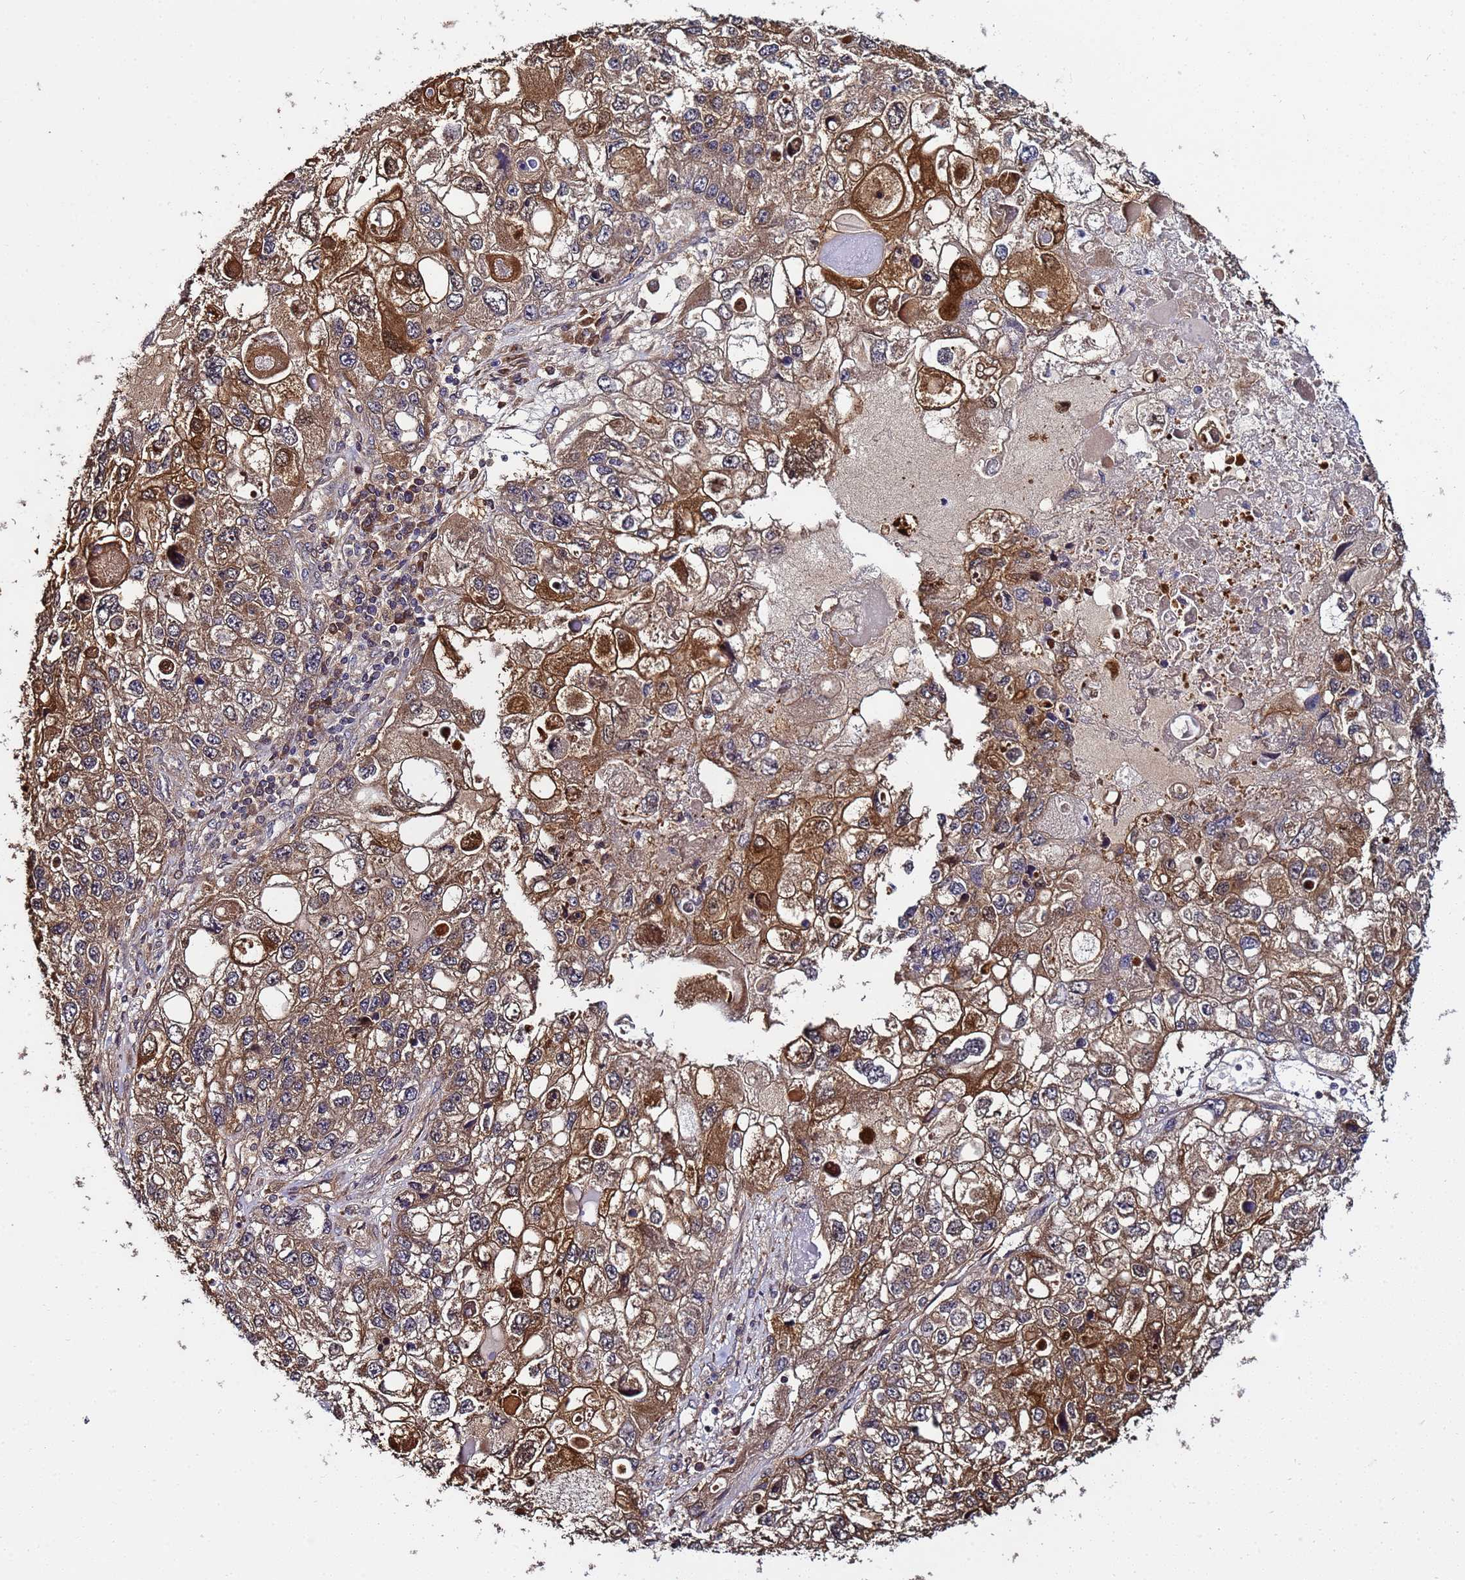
{"staining": {"intensity": "moderate", "quantity": ">75%", "location": "cytoplasmic/membranous"}, "tissue": "endometrial cancer", "cell_type": "Tumor cells", "image_type": "cancer", "snomed": [{"axis": "morphology", "description": "Adenocarcinoma, NOS"}, {"axis": "topography", "description": "Endometrium"}], "caption": "IHC of human endometrial cancer (adenocarcinoma) reveals medium levels of moderate cytoplasmic/membranous staining in about >75% of tumor cells.", "gene": "NAXE", "patient": {"sex": "female", "age": 49}}